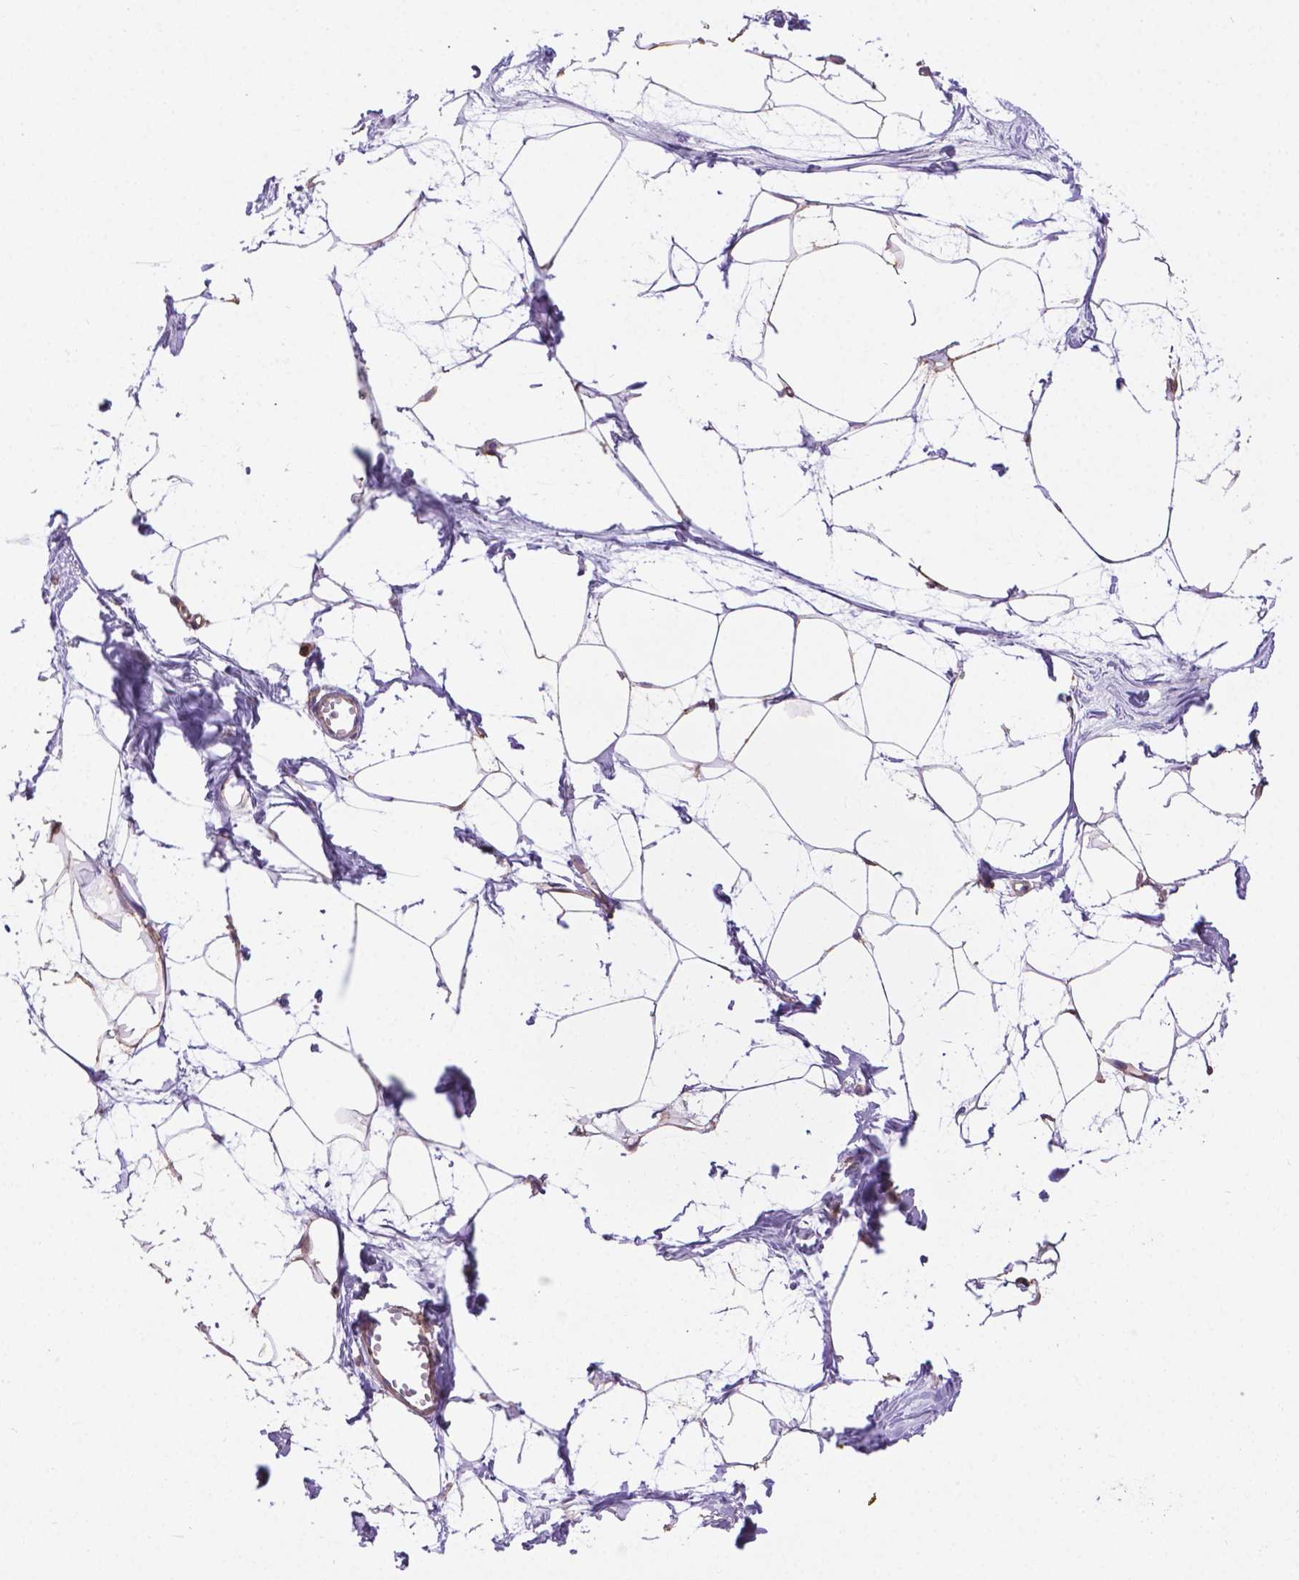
{"staining": {"intensity": "weak", "quantity": ">75%", "location": "cytoplasmic/membranous"}, "tissue": "breast", "cell_type": "Adipocytes", "image_type": "normal", "snomed": [{"axis": "morphology", "description": "Normal tissue, NOS"}, {"axis": "topography", "description": "Breast"}], "caption": "Immunohistochemistry (IHC) of unremarkable breast demonstrates low levels of weak cytoplasmic/membranous expression in about >75% of adipocytes. Immunohistochemistry (IHC) stains the protein in brown and the nuclei are stained blue.", "gene": "ACAD10", "patient": {"sex": "female", "age": 45}}